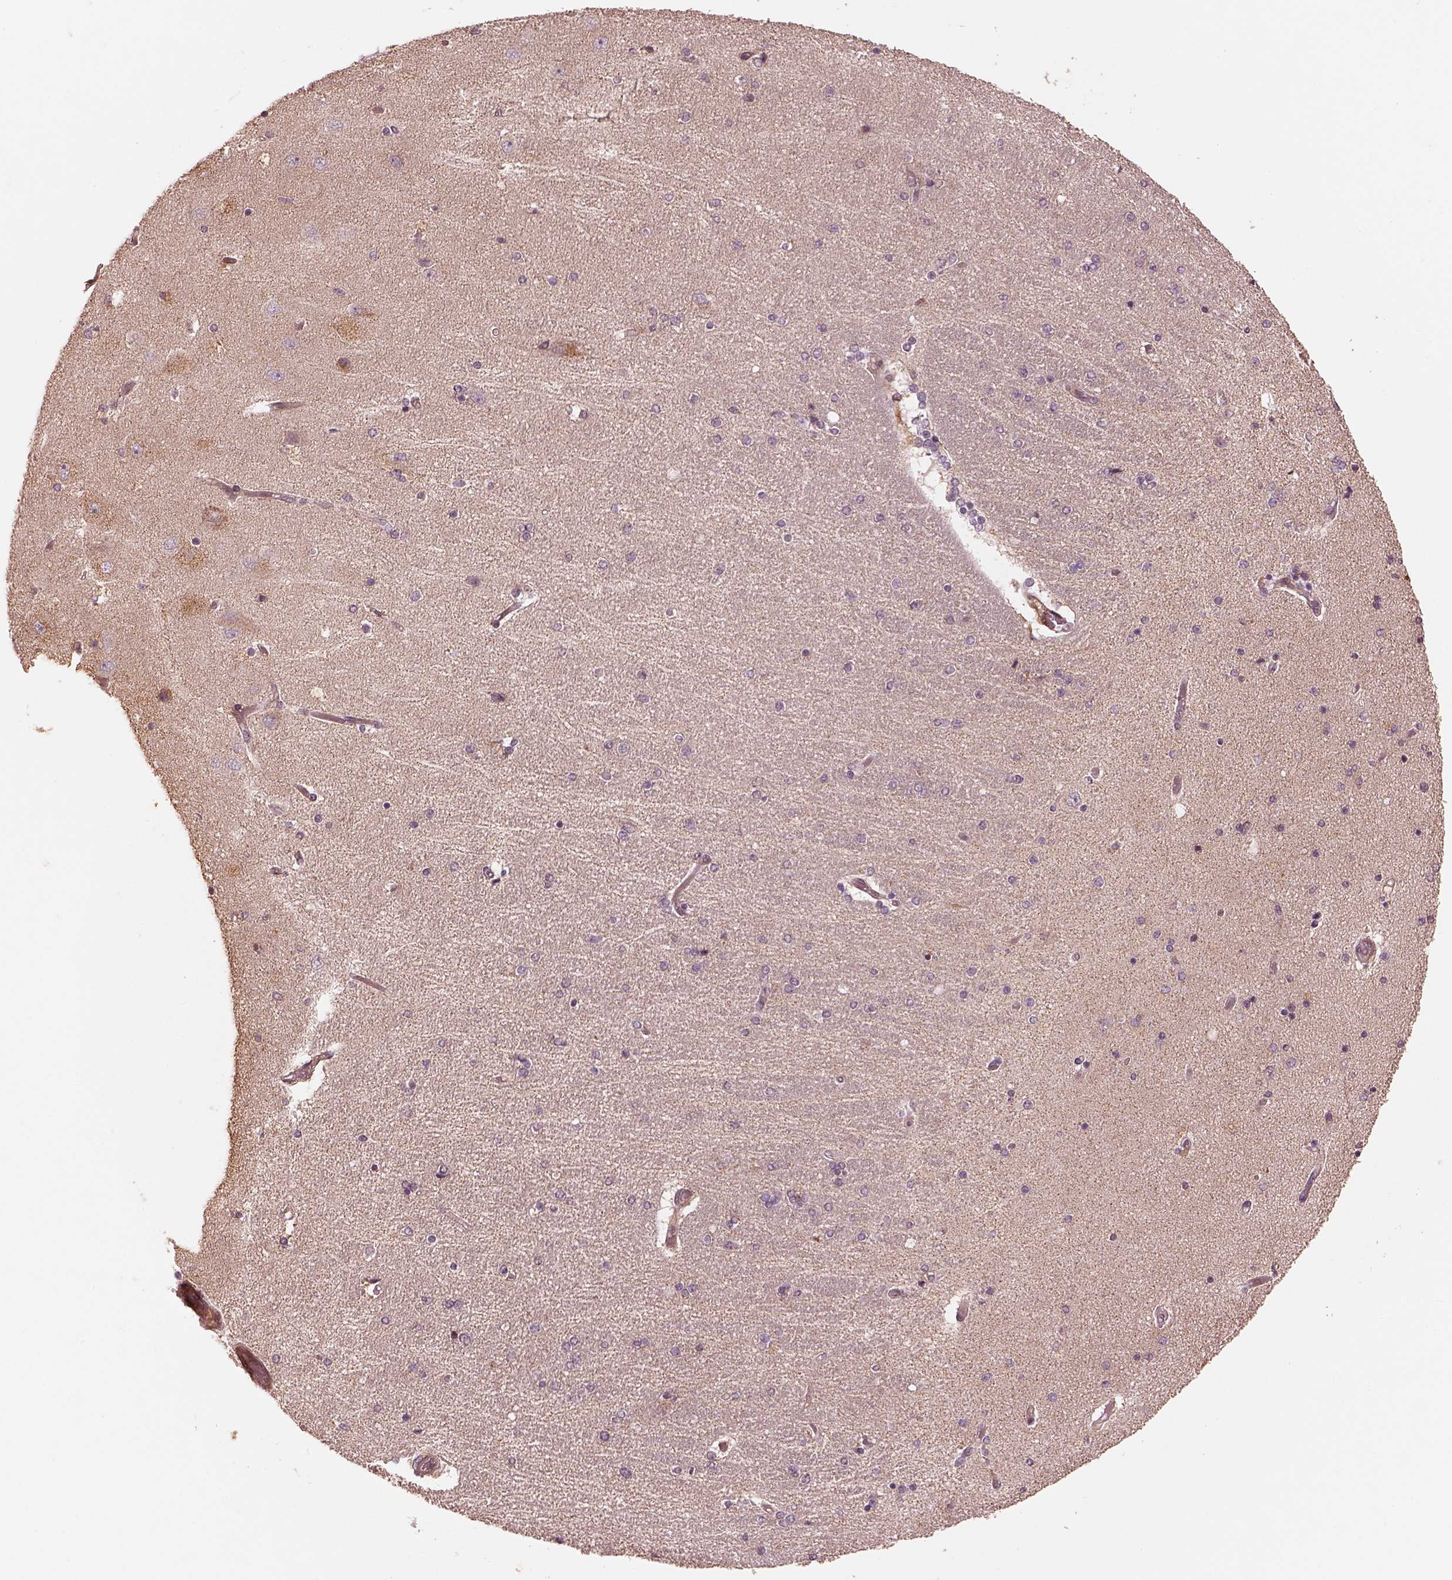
{"staining": {"intensity": "negative", "quantity": "none", "location": "none"}, "tissue": "hippocampus", "cell_type": "Glial cells", "image_type": "normal", "snomed": [{"axis": "morphology", "description": "Normal tissue, NOS"}, {"axis": "topography", "description": "Hippocampus"}], "caption": "An immunohistochemistry (IHC) photomicrograph of unremarkable hippocampus is shown. There is no staining in glial cells of hippocampus.", "gene": "SLC25A46", "patient": {"sex": "female", "age": 54}}